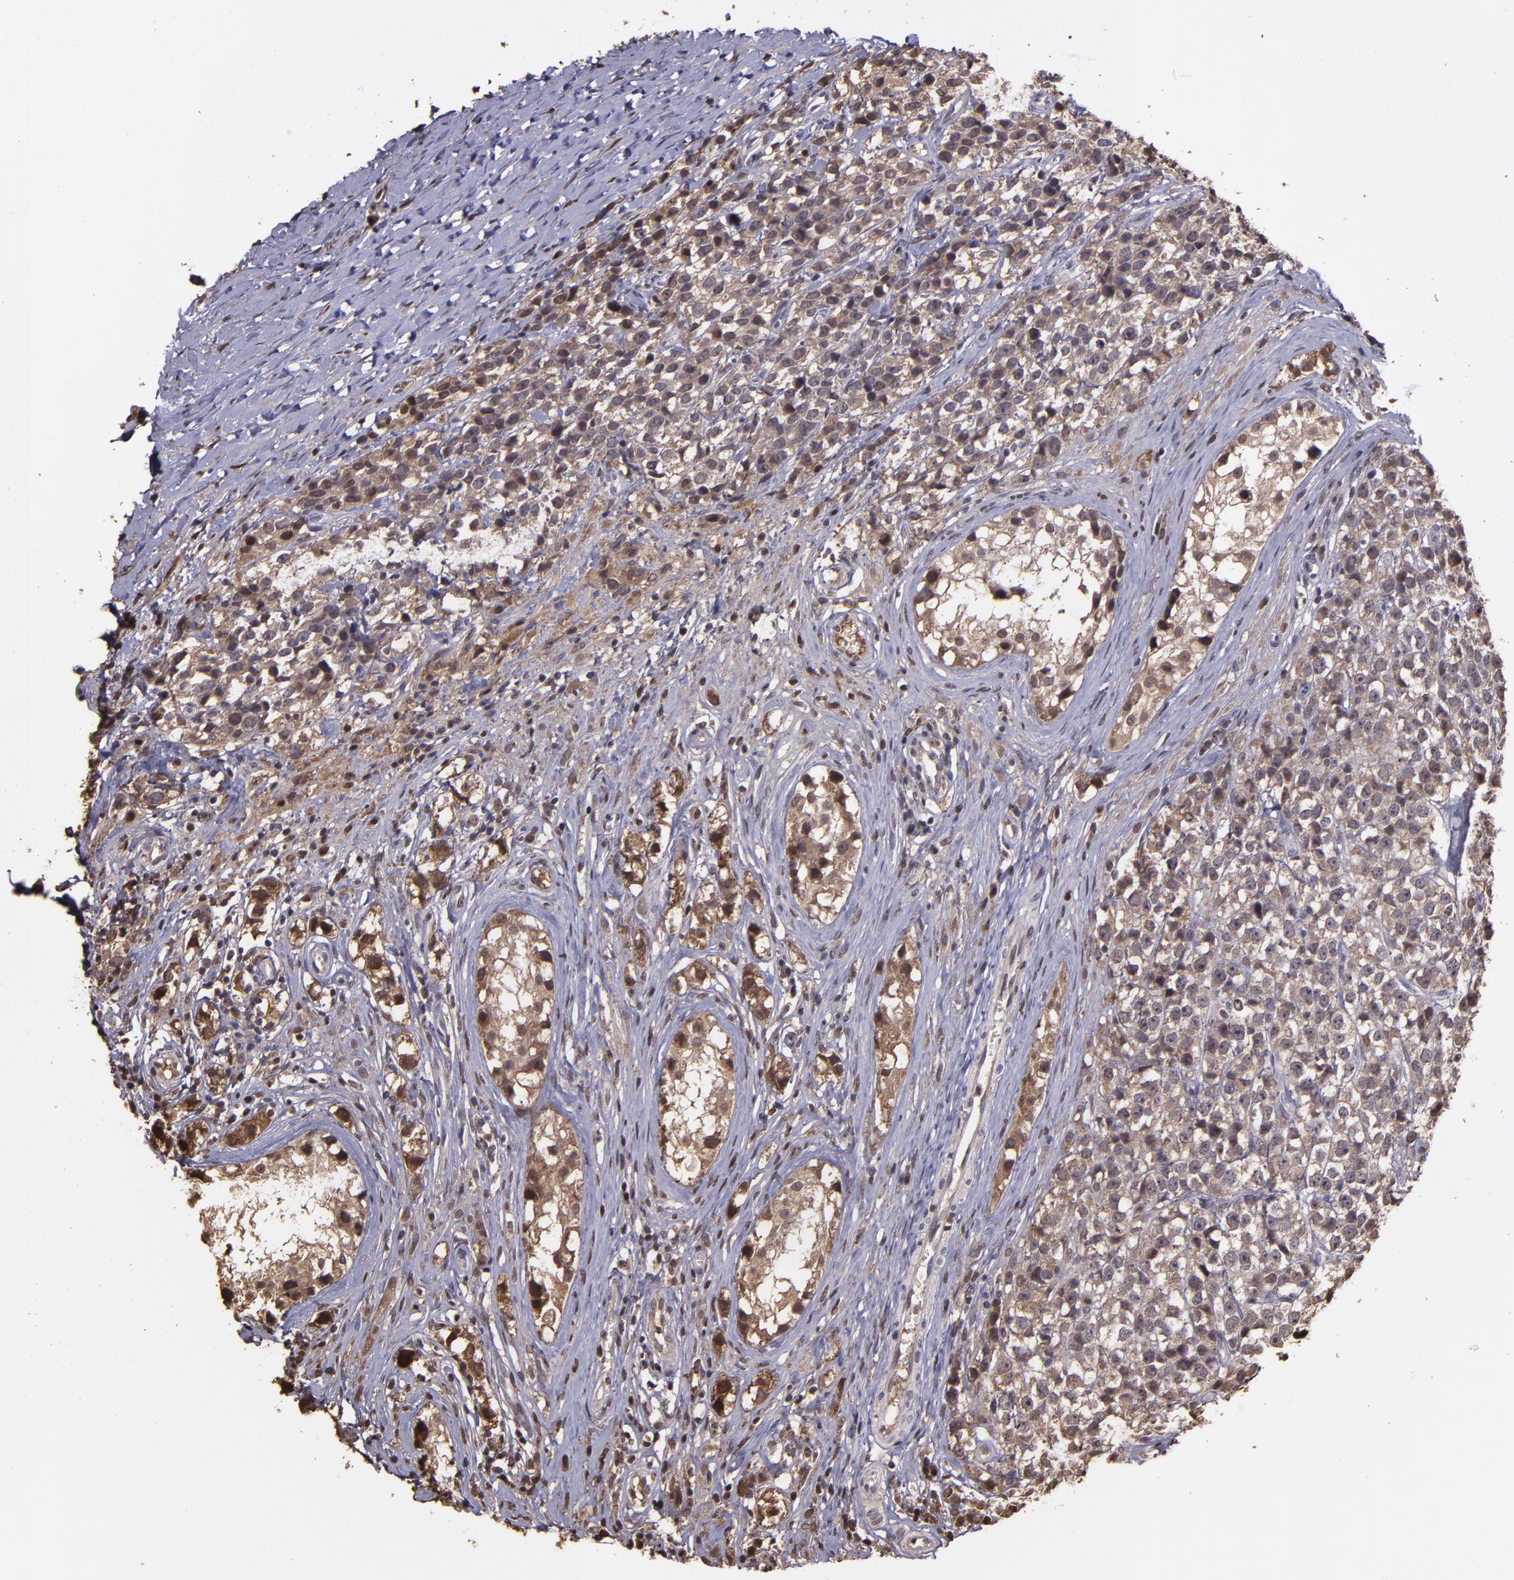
{"staining": {"intensity": "moderate", "quantity": ">75%", "location": "cytoplasmic/membranous,nuclear"}, "tissue": "testis cancer", "cell_type": "Tumor cells", "image_type": "cancer", "snomed": [{"axis": "morphology", "description": "Seminoma, NOS"}, {"axis": "topography", "description": "Testis"}], "caption": "This image displays immunohistochemistry (IHC) staining of testis seminoma, with medium moderate cytoplasmic/membranous and nuclear positivity in about >75% of tumor cells.", "gene": "SERPINF2", "patient": {"sex": "male", "age": 25}}